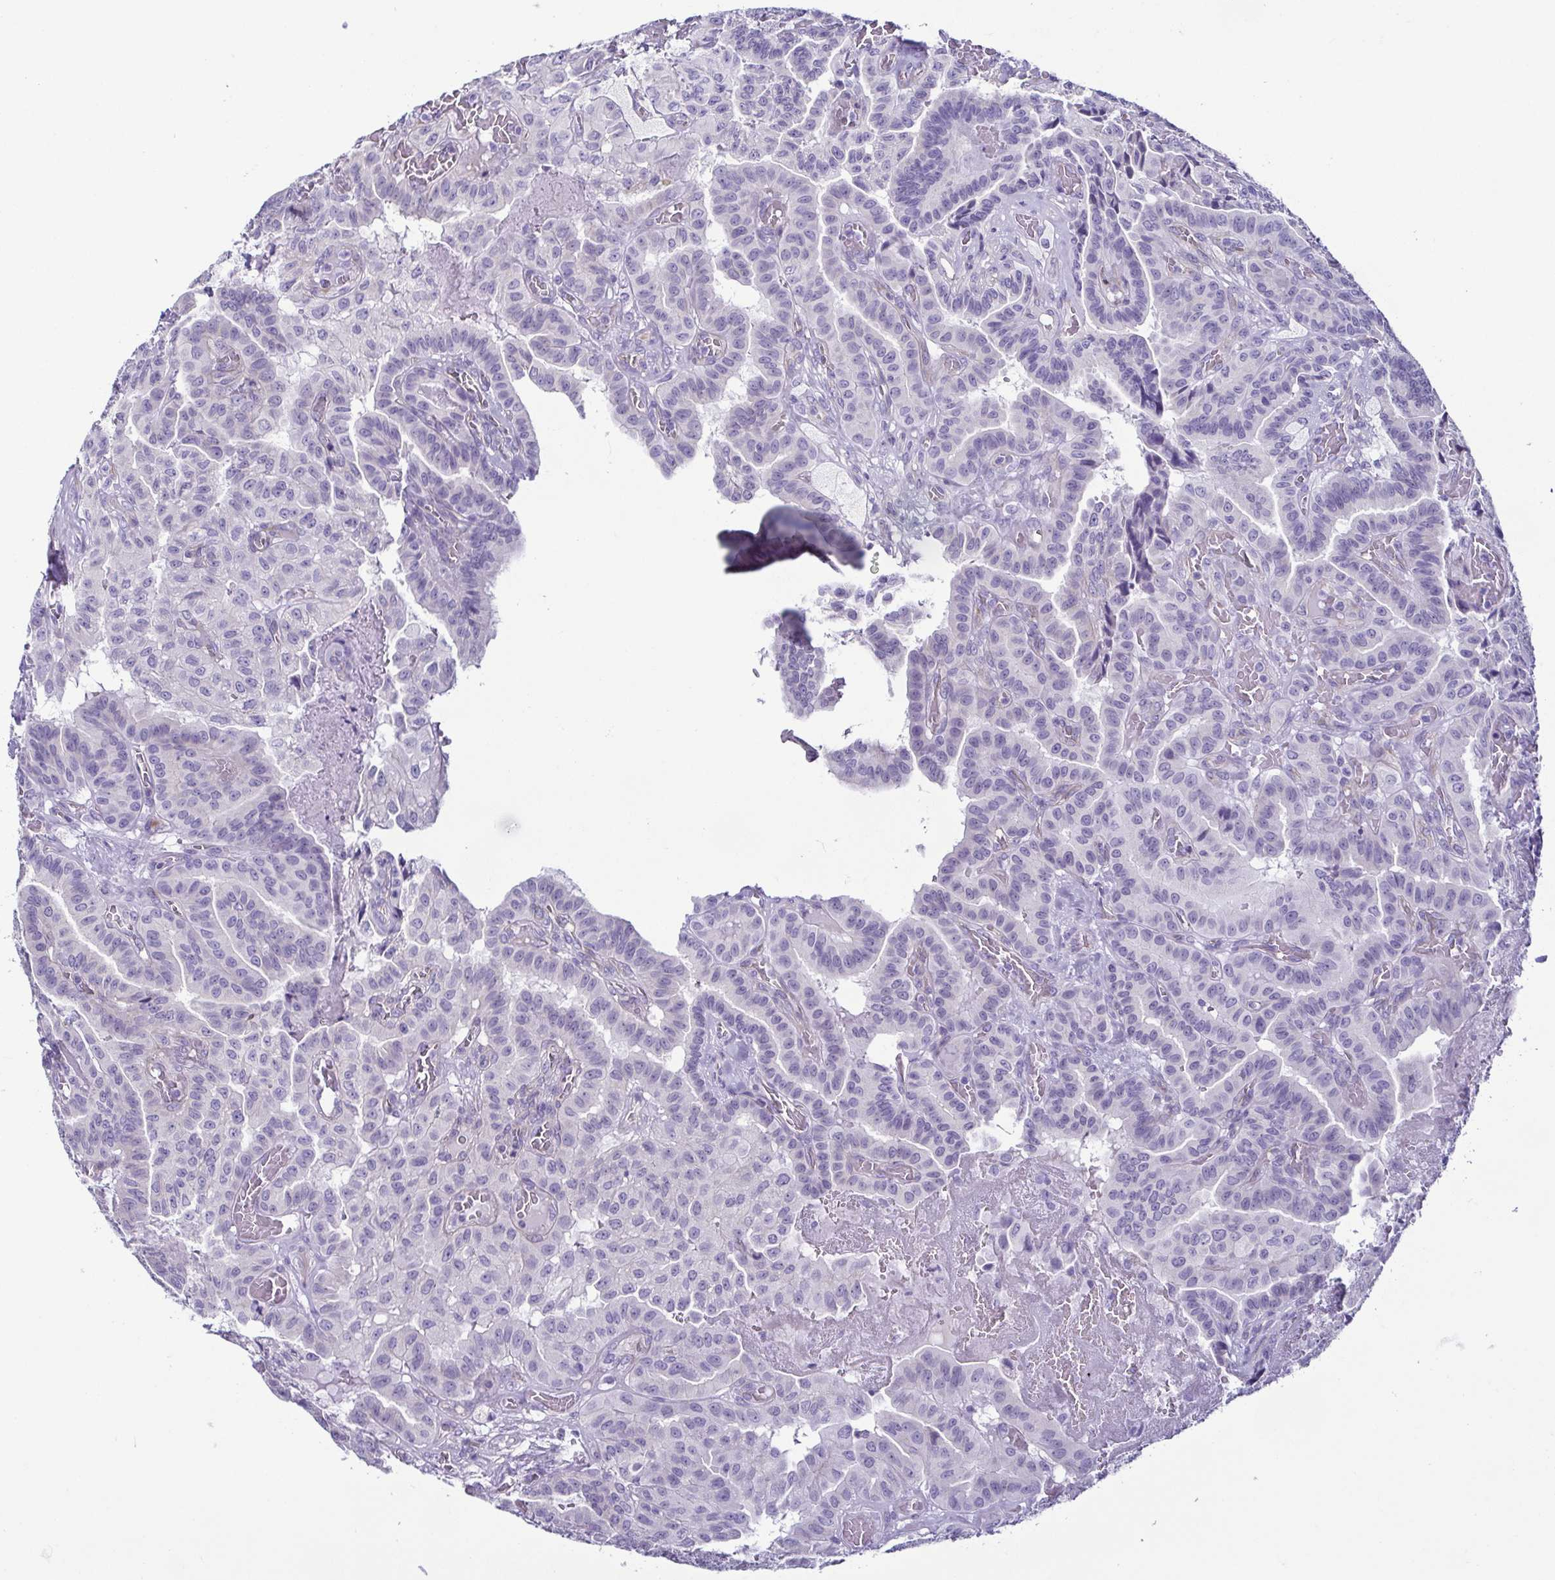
{"staining": {"intensity": "negative", "quantity": "none", "location": "none"}, "tissue": "thyroid cancer", "cell_type": "Tumor cells", "image_type": "cancer", "snomed": [{"axis": "morphology", "description": "Papillary adenocarcinoma, NOS"}, {"axis": "morphology", "description": "Papillary adenoma metastatic"}, {"axis": "topography", "description": "Thyroid gland"}], "caption": "Immunohistochemistry image of human thyroid papillary adenocarcinoma stained for a protein (brown), which shows no positivity in tumor cells.", "gene": "CASP14", "patient": {"sex": "male", "age": 87}}